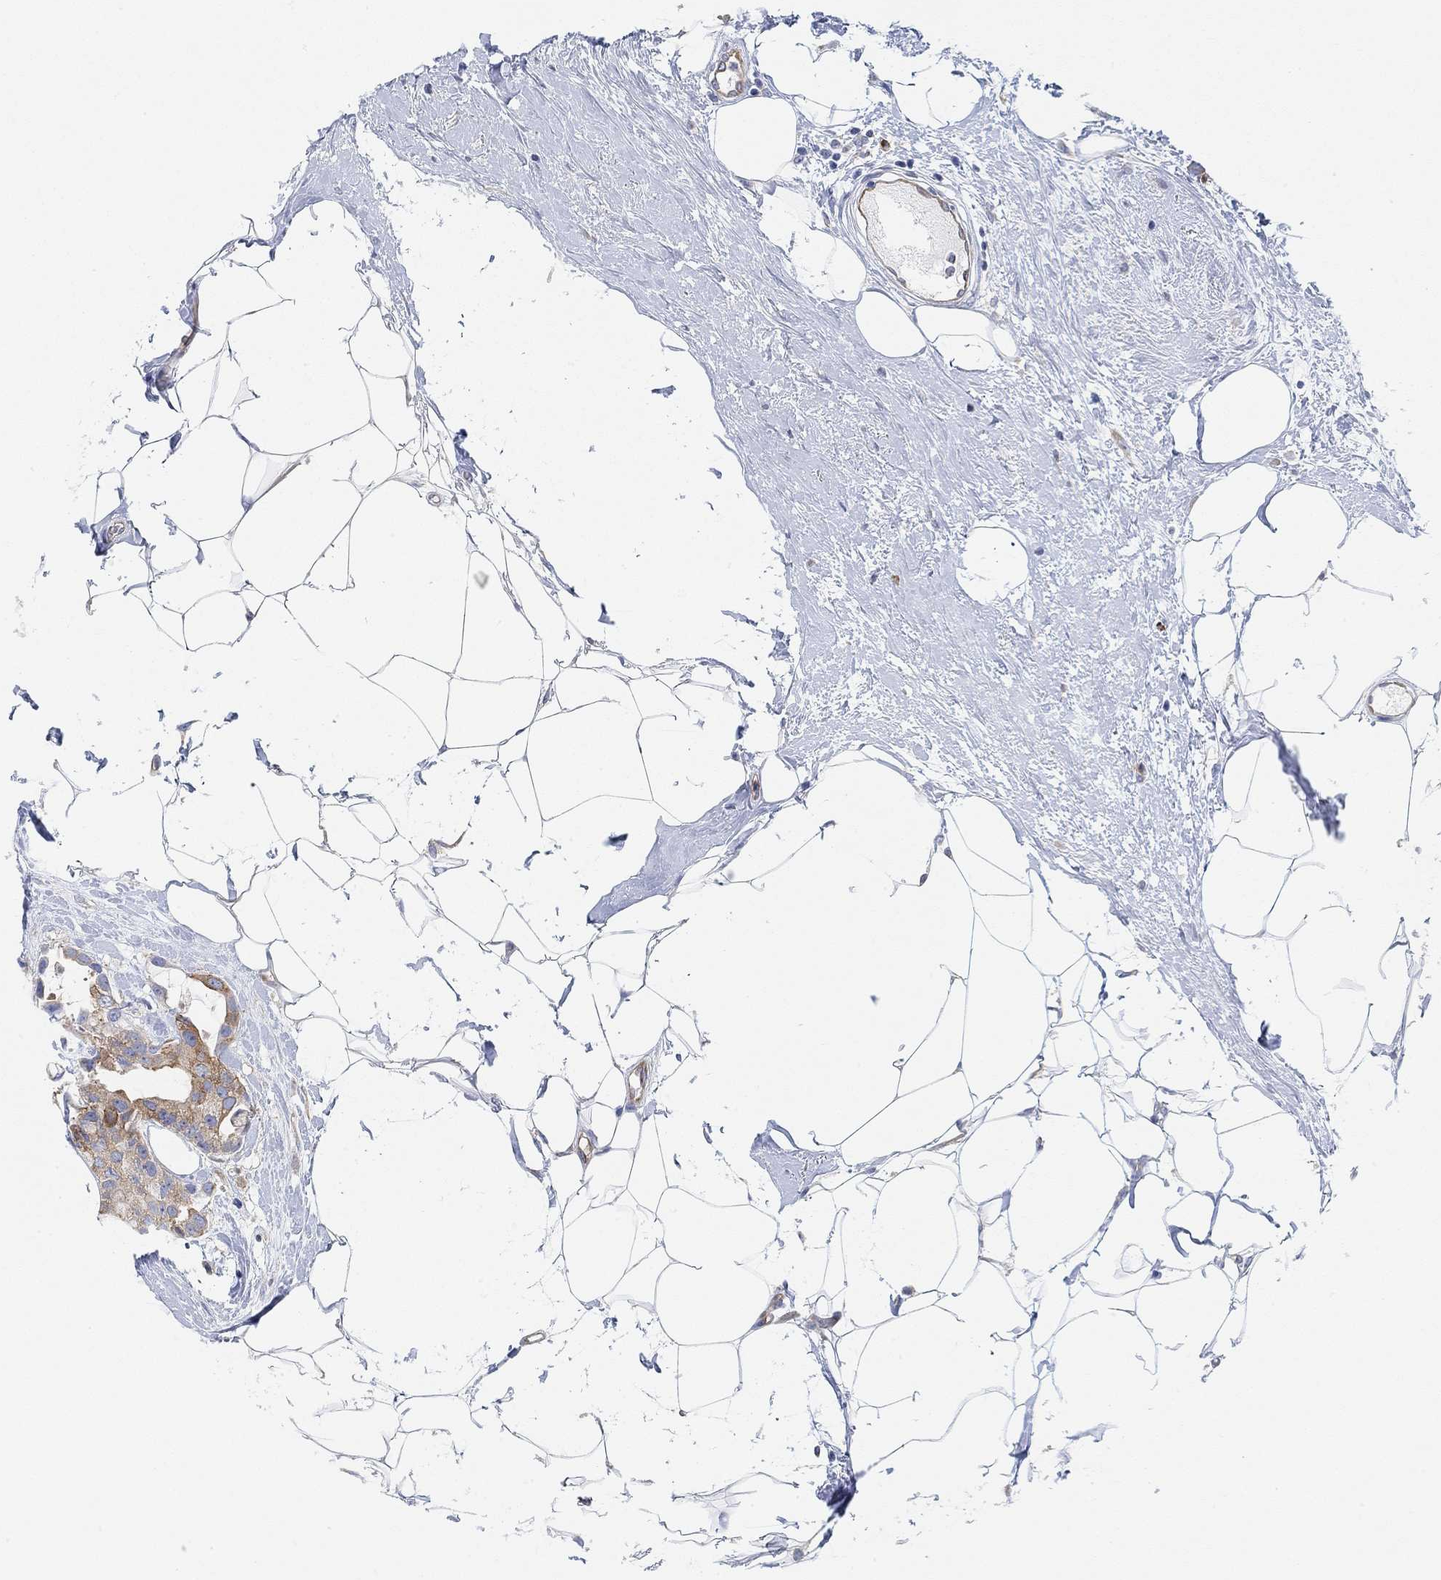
{"staining": {"intensity": "moderate", "quantity": "25%-75%", "location": "cytoplasmic/membranous"}, "tissue": "breast cancer", "cell_type": "Tumor cells", "image_type": "cancer", "snomed": [{"axis": "morphology", "description": "Duct carcinoma"}, {"axis": "topography", "description": "Breast"}], "caption": "Immunohistochemical staining of breast cancer (intraductal carcinoma) displays medium levels of moderate cytoplasmic/membranous expression in about 25%-75% of tumor cells. (DAB (3,3'-diaminobenzidine) IHC, brown staining for protein, blue staining for nuclei).", "gene": "RGS1", "patient": {"sex": "female", "age": 45}}